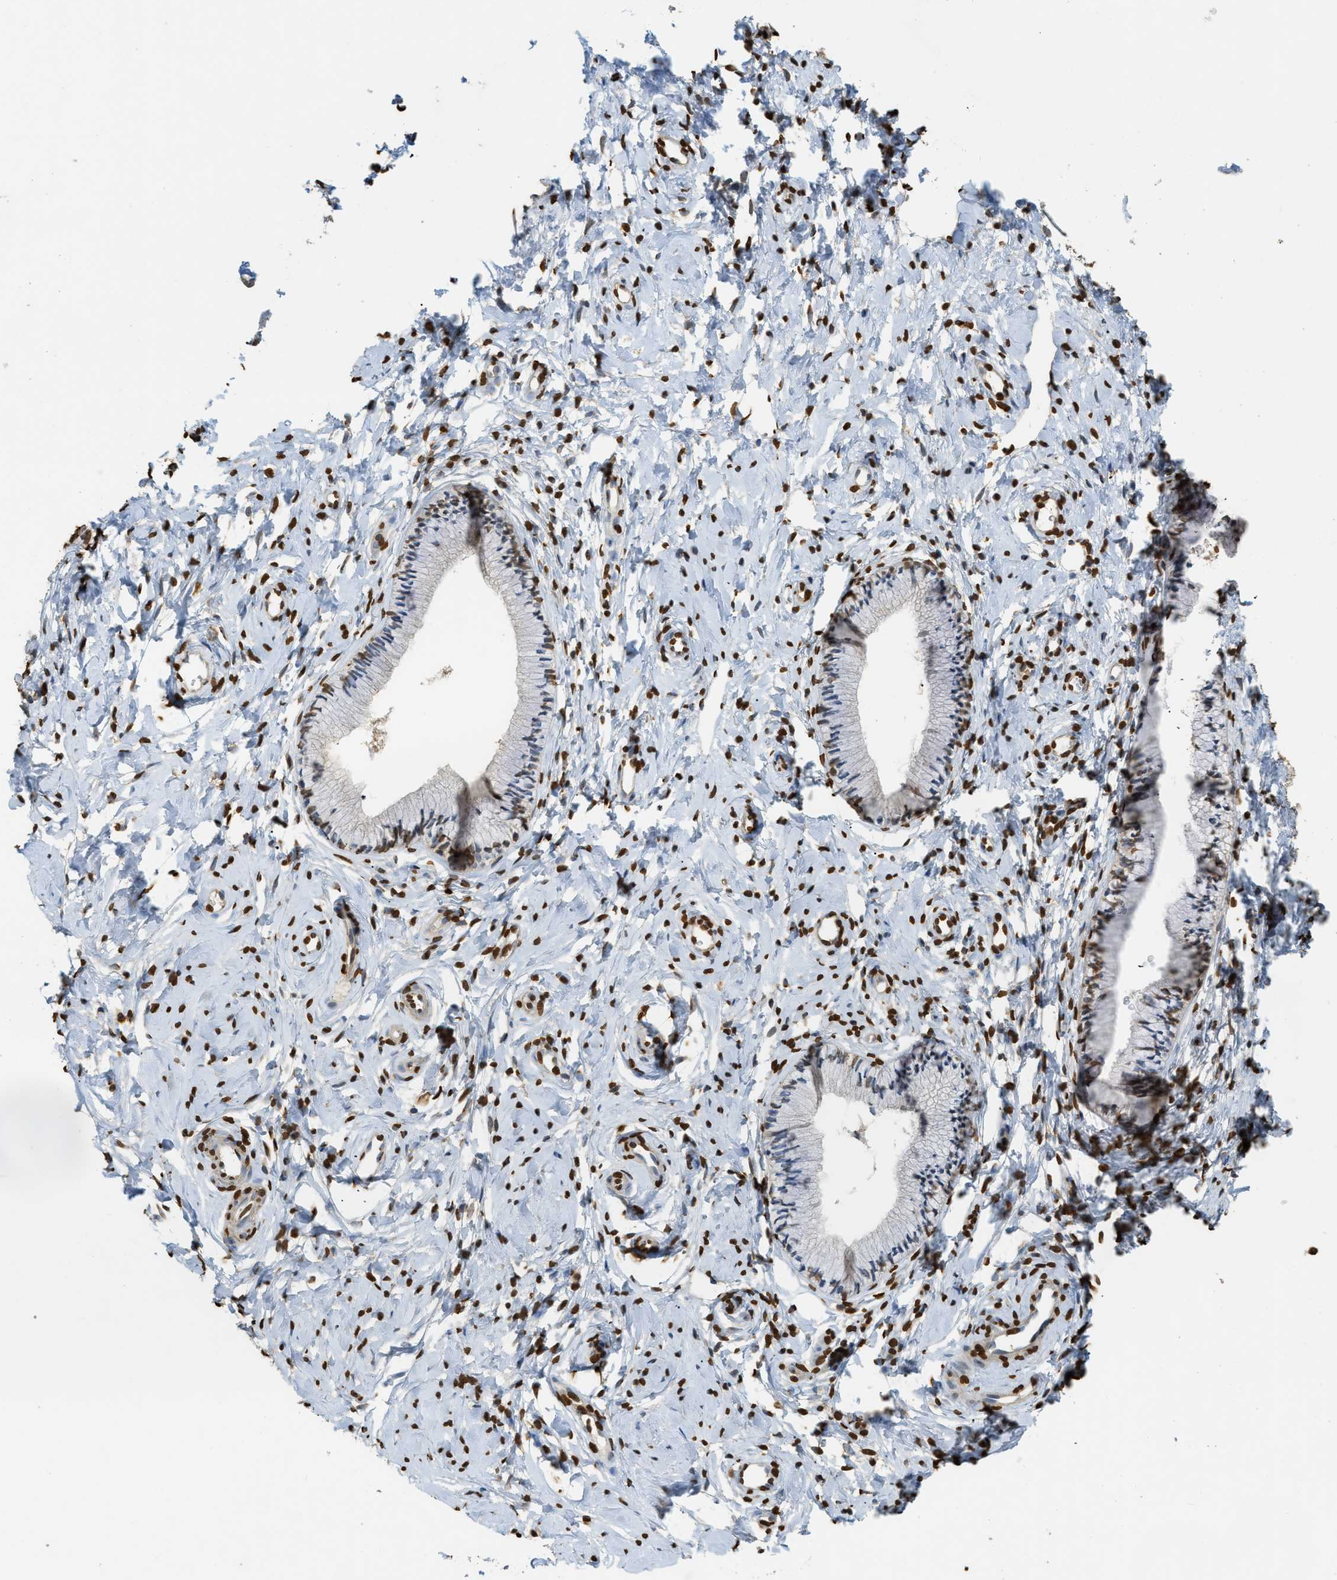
{"staining": {"intensity": "moderate", "quantity": "25%-75%", "location": "nuclear"}, "tissue": "cervix", "cell_type": "Glandular cells", "image_type": "normal", "snomed": [{"axis": "morphology", "description": "Normal tissue, NOS"}, {"axis": "topography", "description": "Cervix"}], "caption": "Protein staining demonstrates moderate nuclear expression in about 25%-75% of glandular cells in normal cervix.", "gene": "NR5A2", "patient": {"sex": "female", "age": 46}}